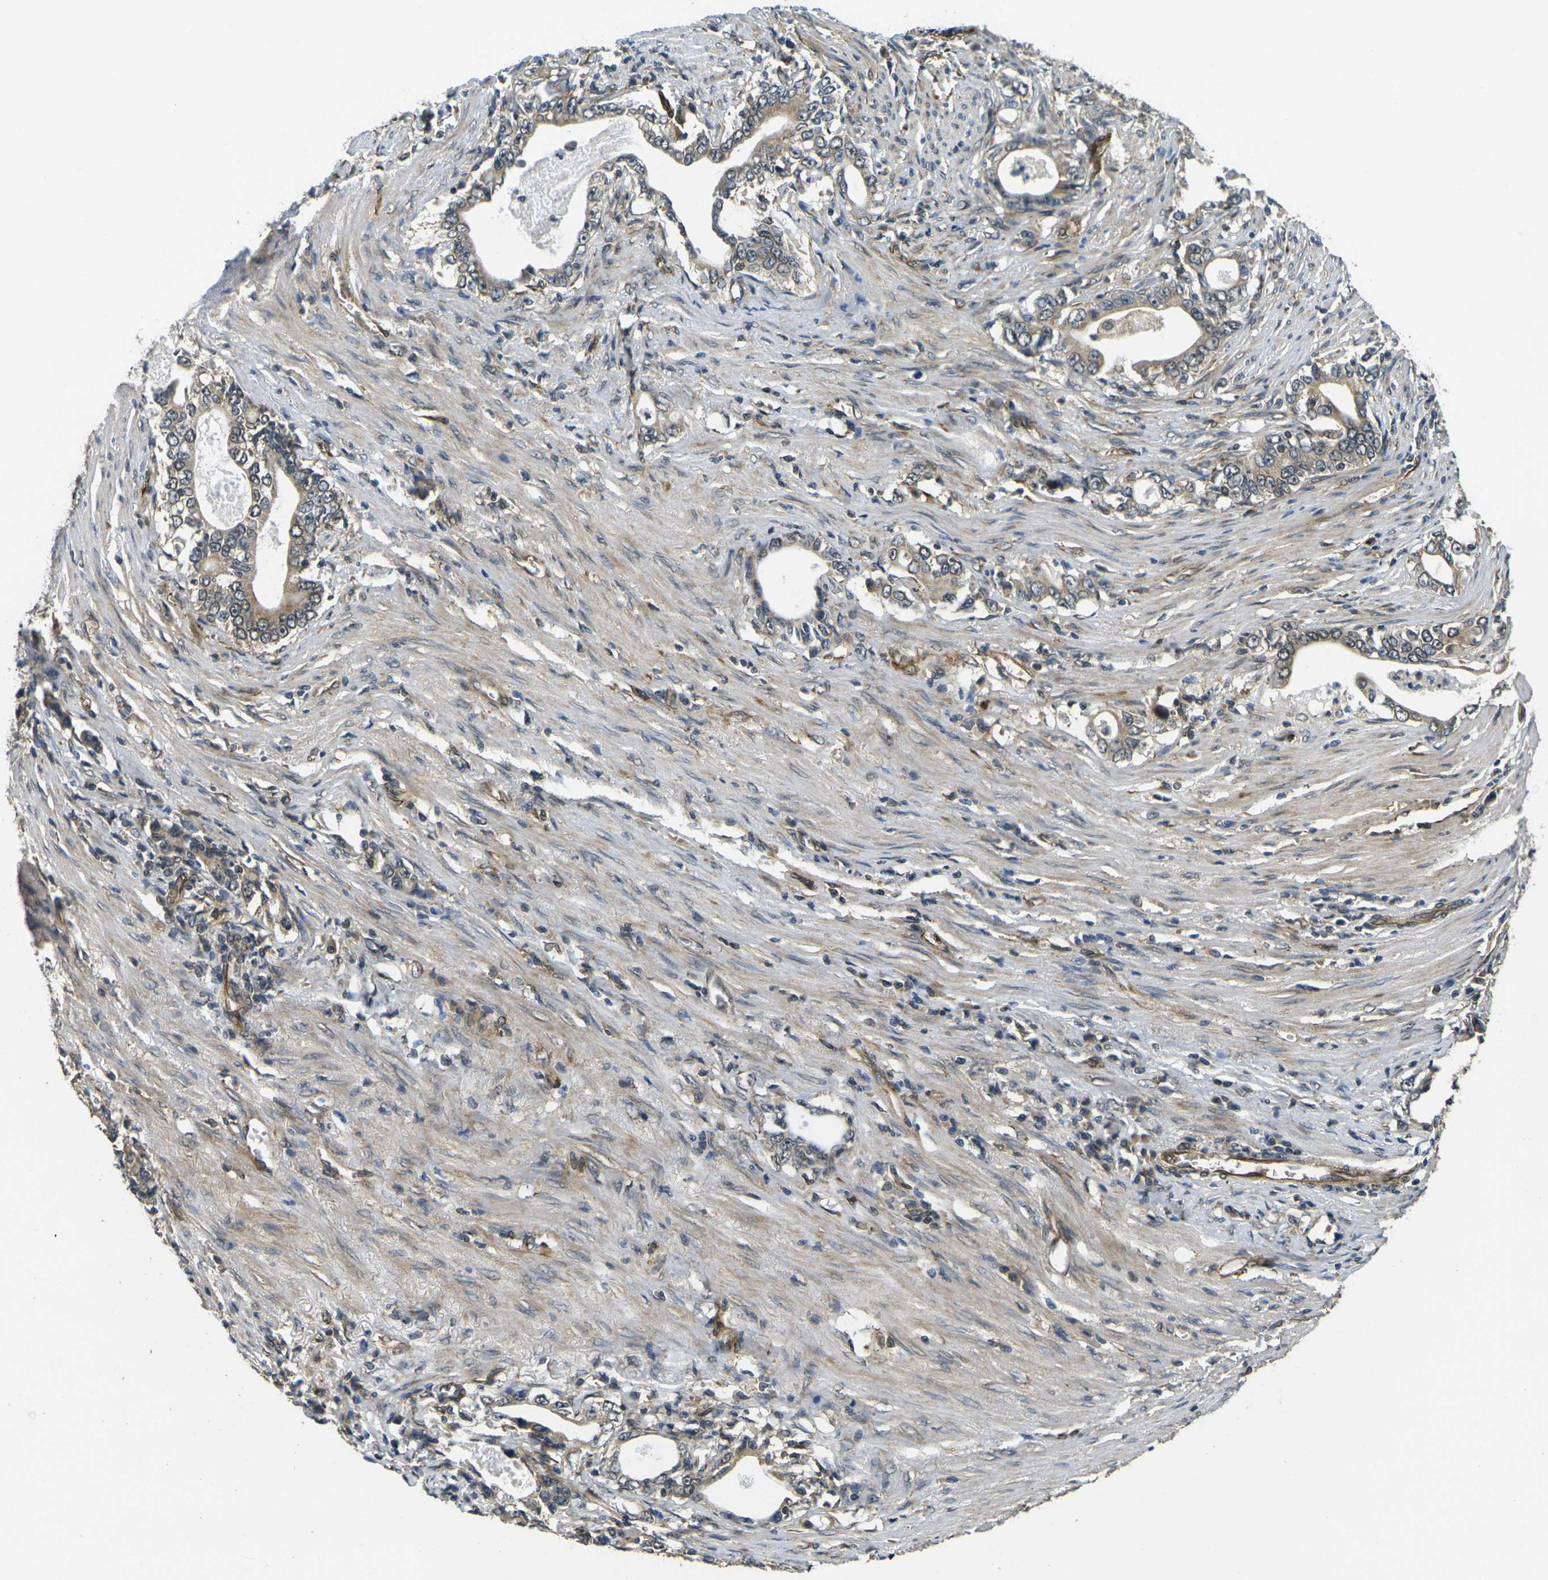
{"staining": {"intensity": "weak", "quantity": ">75%", "location": "cytoplasmic/membranous"}, "tissue": "stomach cancer", "cell_type": "Tumor cells", "image_type": "cancer", "snomed": [{"axis": "morphology", "description": "Adenocarcinoma, NOS"}, {"axis": "topography", "description": "Stomach, lower"}], "caption": "Immunohistochemistry (IHC) of stomach adenocarcinoma displays low levels of weak cytoplasmic/membranous expression in approximately >75% of tumor cells. The staining was performed using DAB (3,3'-diaminobenzidine), with brown indicating positive protein expression. Nuclei are stained blue with hematoxylin.", "gene": "FUT11", "patient": {"sex": "female", "age": 72}}